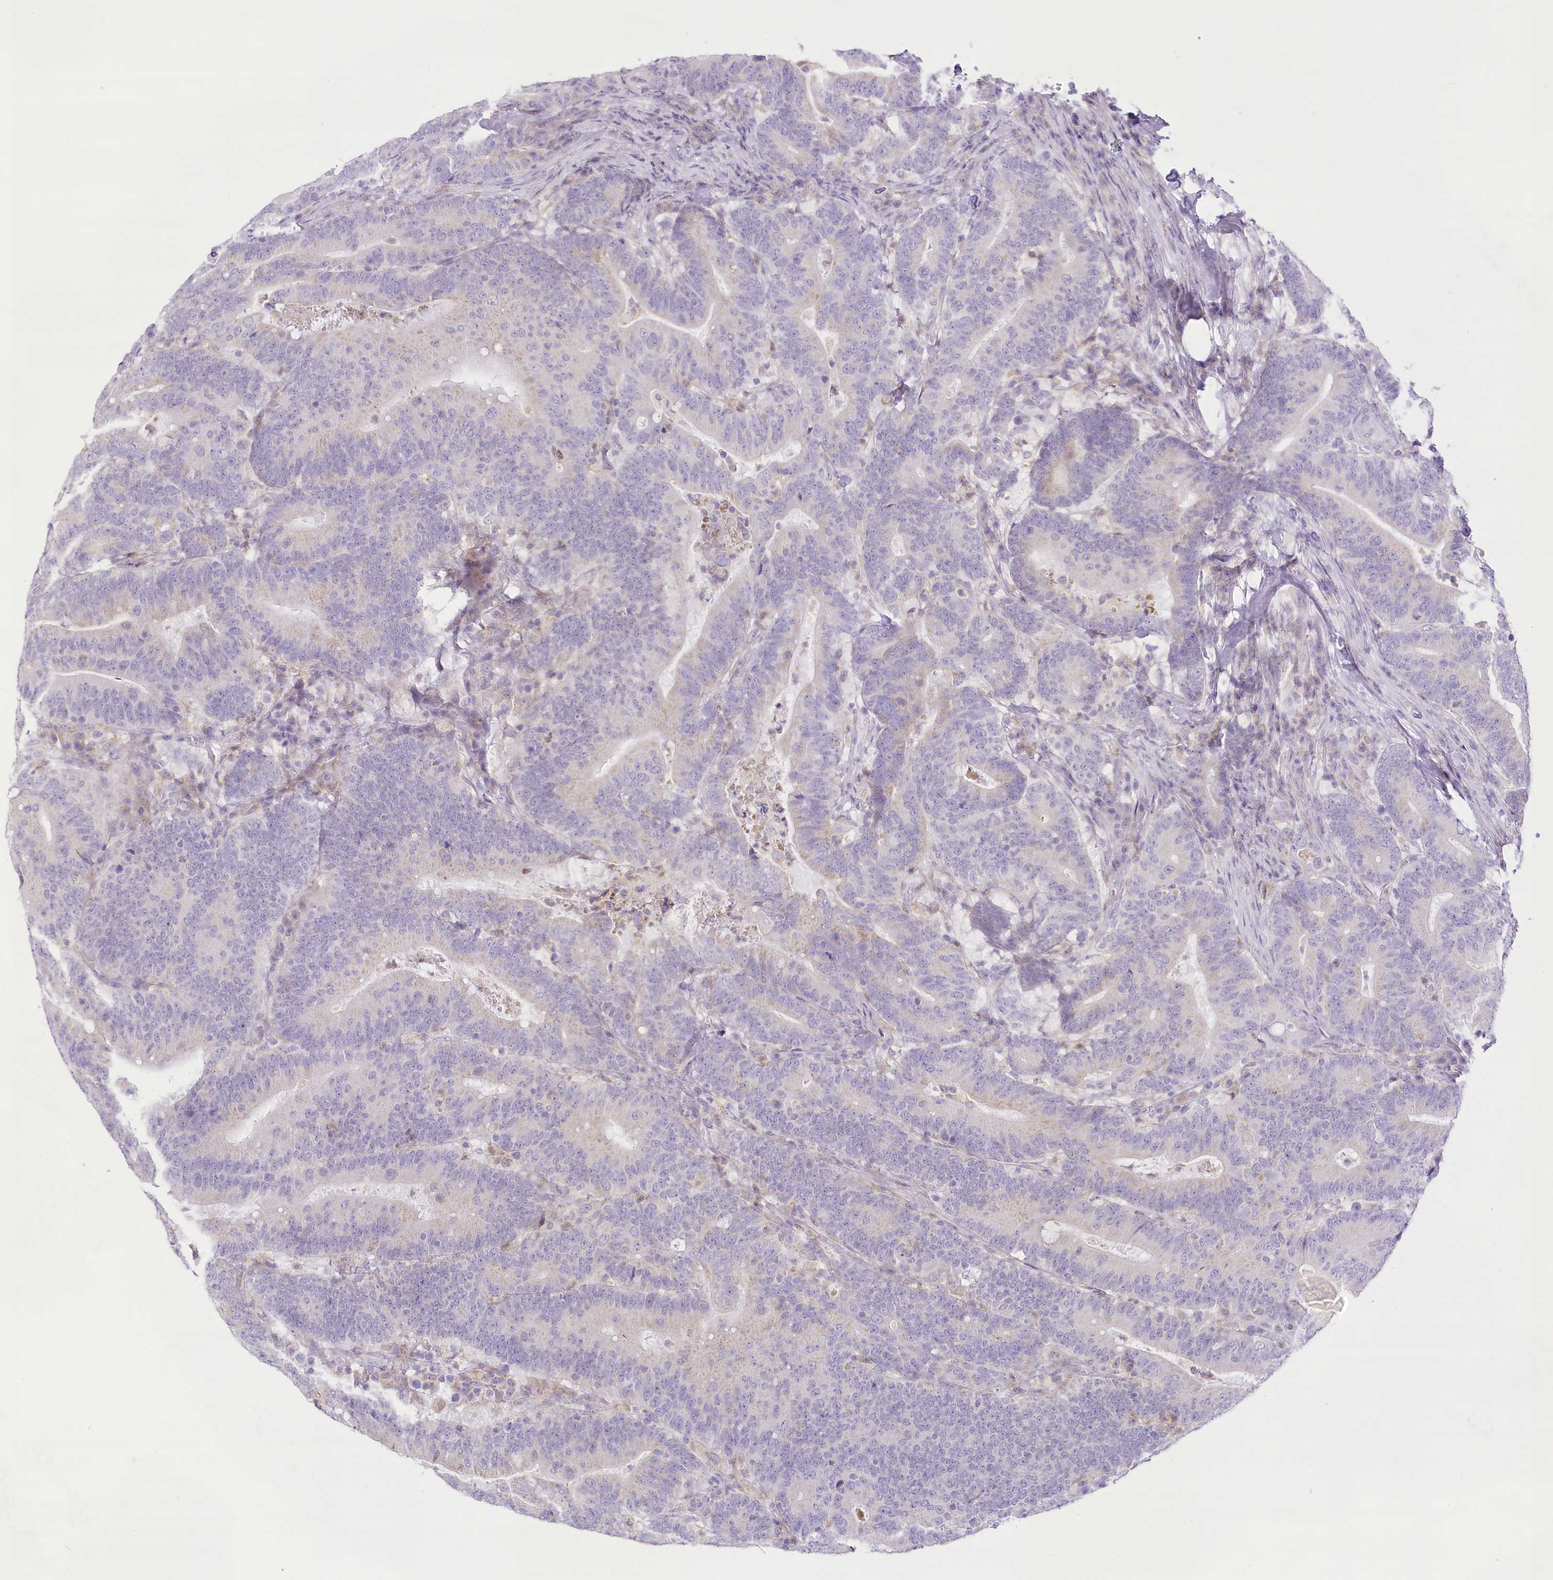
{"staining": {"intensity": "negative", "quantity": "none", "location": "none"}, "tissue": "colorectal cancer", "cell_type": "Tumor cells", "image_type": "cancer", "snomed": [{"axis": "morphology", "description": "Adenocarcinoma, NOS"}, {"axis": "topography", "description": "Colon"}], "caption": "Adenocarcinoma (colorectal) stained for a protein using IHC exhibits no positivity tumor cells.", "gene": "CCDC30", "patient": {"sex": "female", "age": 66}}